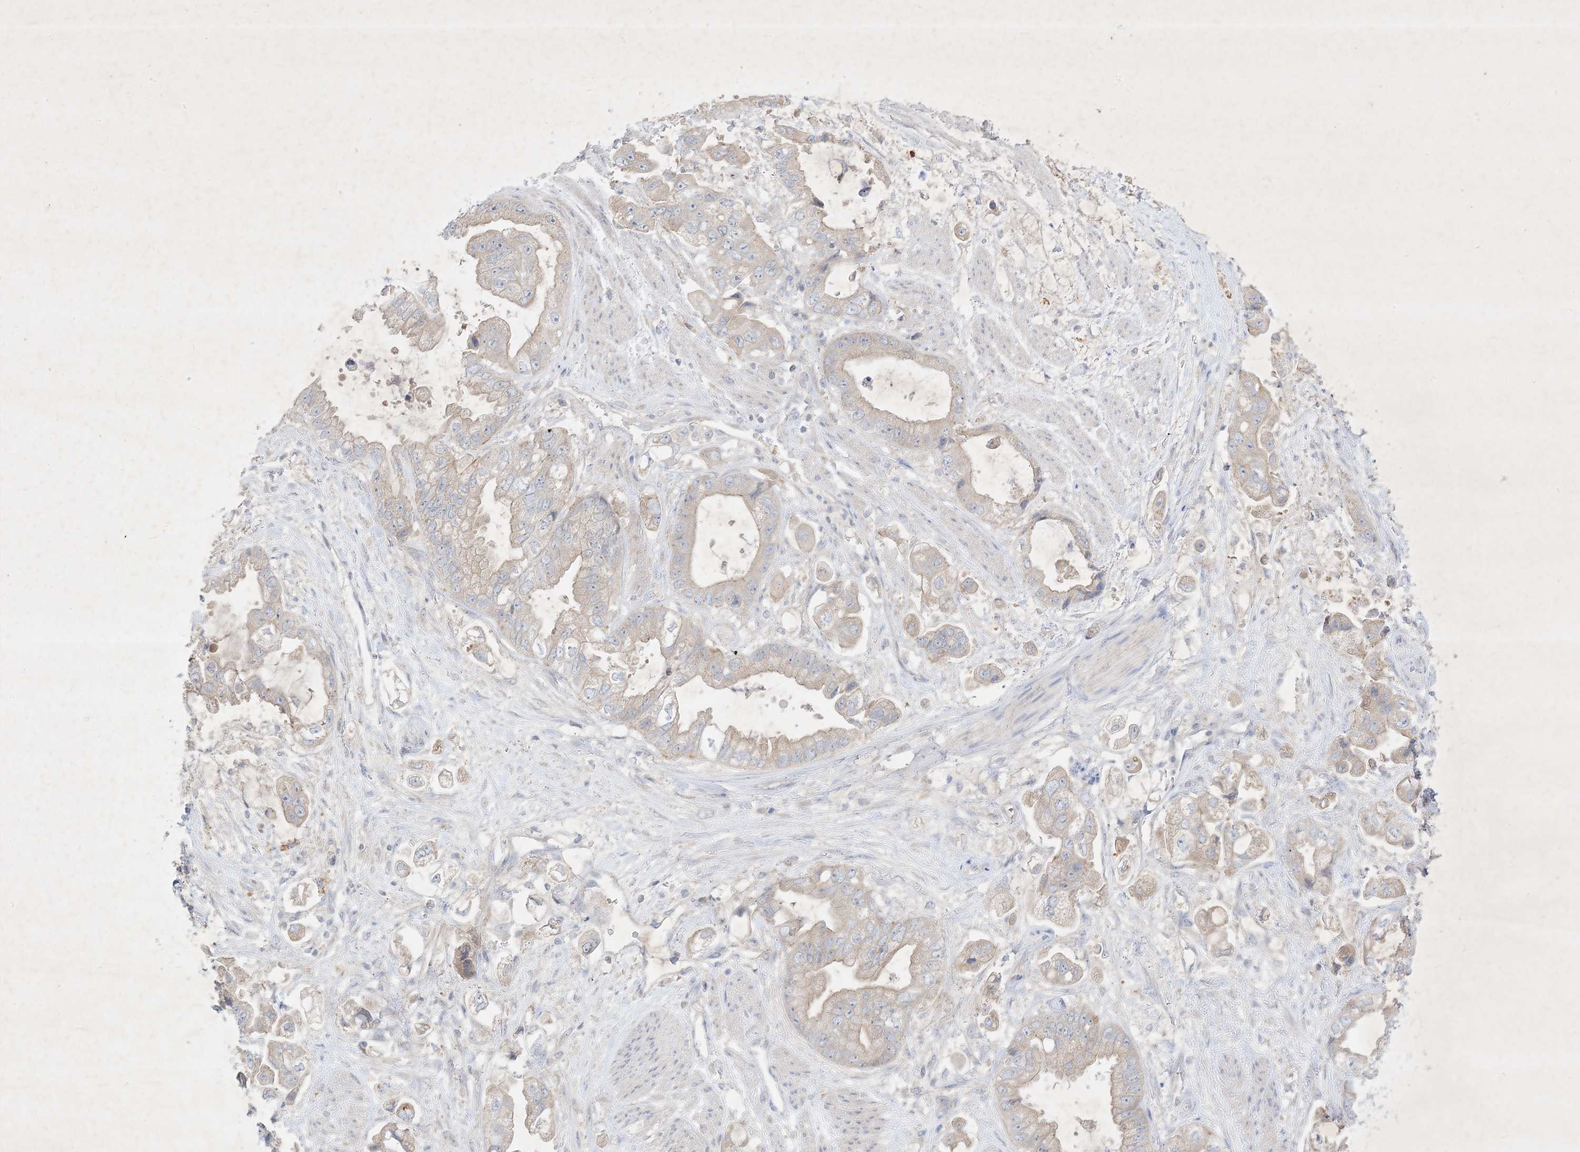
{"staining": {"intensity": "weak", "quantity": "25%-75%", "location": "cytoplasmic/membranous"}, "tissue": "stomach cancer", "cell_type": "Tumor cells", "image_type": "cancer", "snomed": [{"axis": "morphology", "description": "Adenocarcinoma, NOS"}, {"axis": "topography", "description": "Stomach"}], "caption": "The histopathology image demonstrates staining of stomach cancer (adenocarcinoma), revealing weak cytoplasmic/membranous protein expression (brown color) within tumor cells.", "gene": "PLEKHA3", "patient": {"sex": "male", "age": 62}}